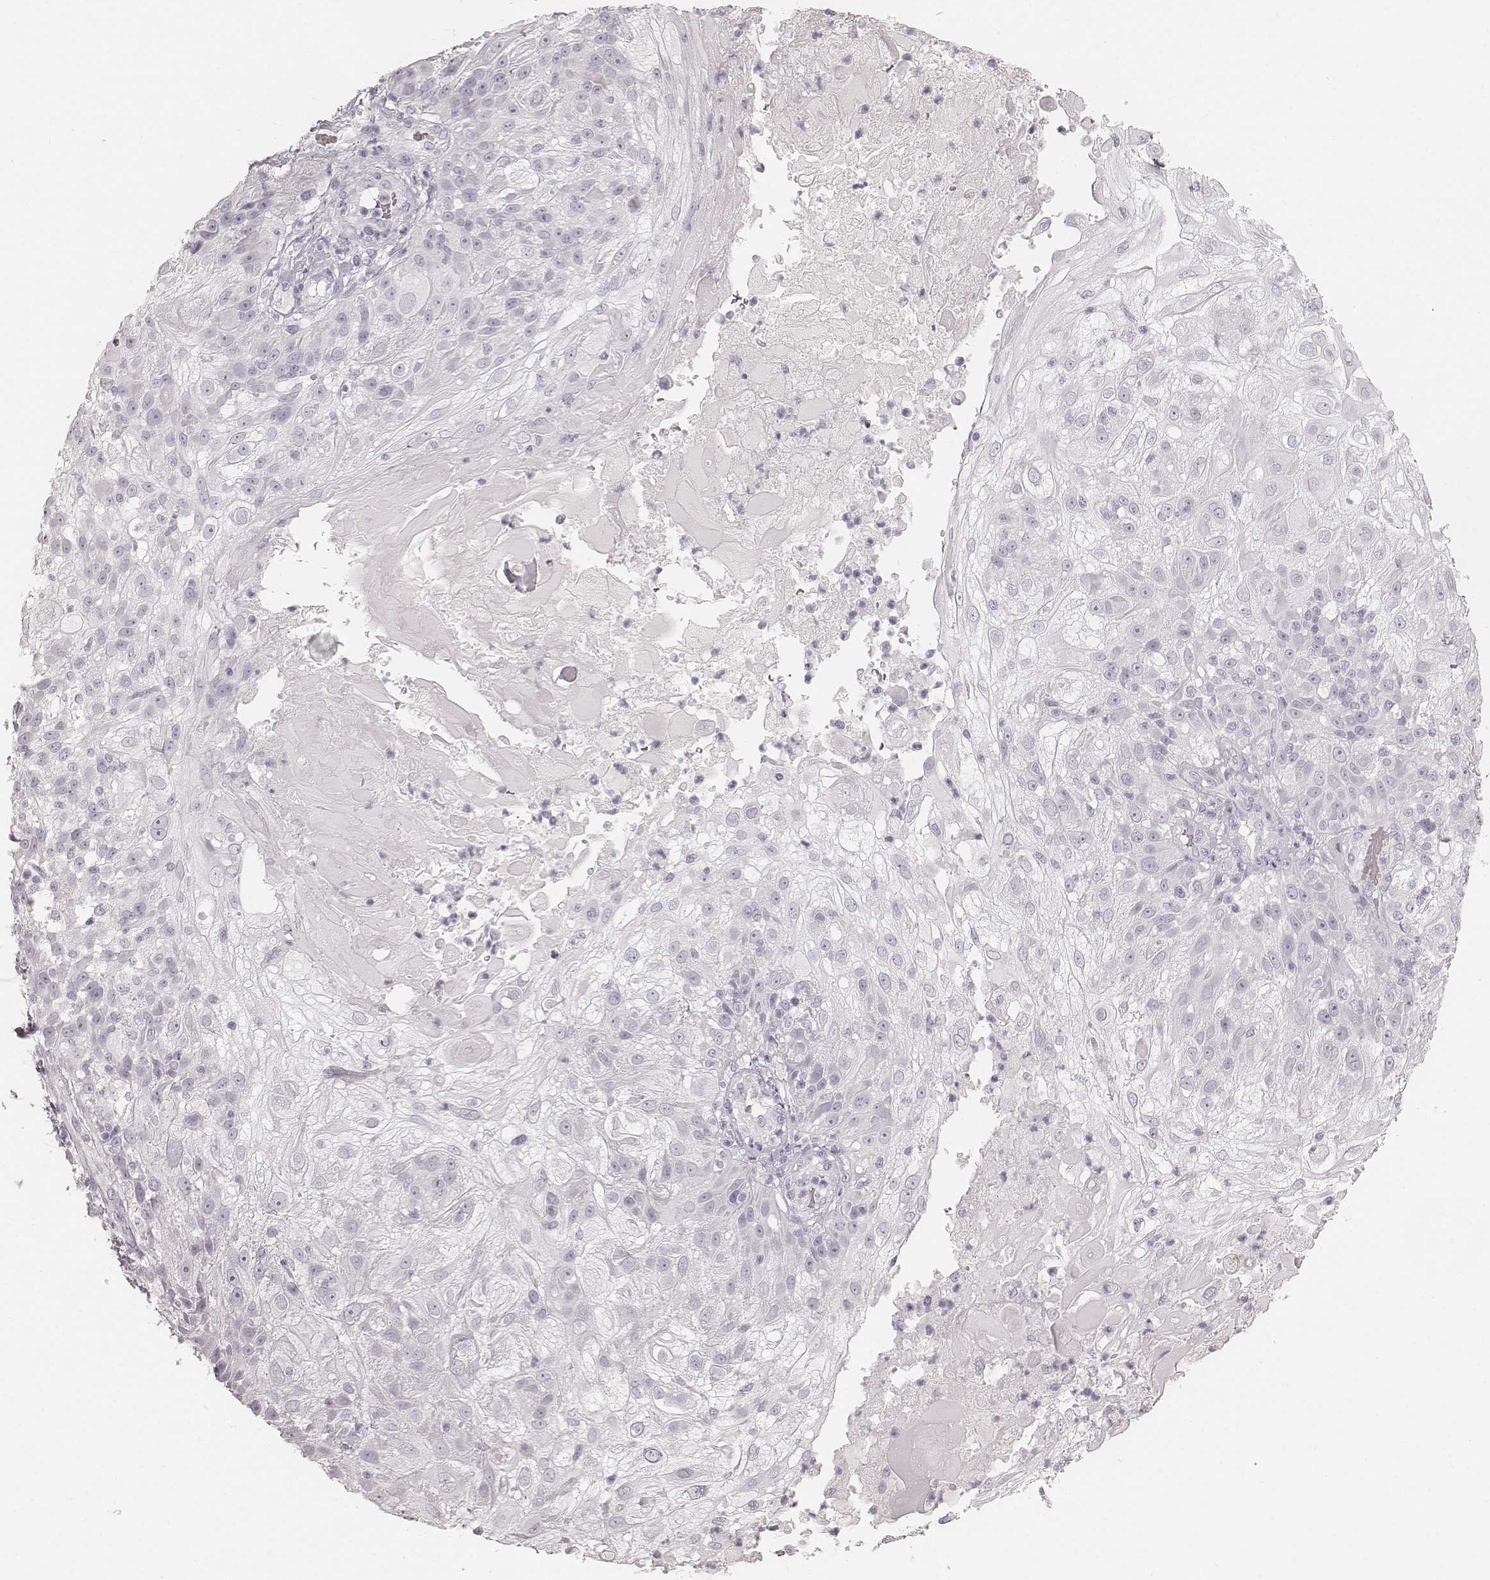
{"staining": {"intensity": "negative", "quantity": "none", "location": "none"}, "tissue": "skin cancer", "cell_type": "Tumor cells", "image_type": "cancer", "snomed": [{"axis": "morphology", "description": "Normal tissue, NOS"}, {"axis": "morphology", "description": "Squamous cell carcinoma, NOS"}, {"axis": "topography", "description": "Skin"}], "caption": "Image shows no protein positivity in tumor cells of skin squamous cell carcinoma tissue. (Brightfield microscopy of DAB (3,3'-diaminobenzidine) immunohistochemistry at high magnification).", "gene": "KRT31", "patient": {"sex": "female", "age": 83}}